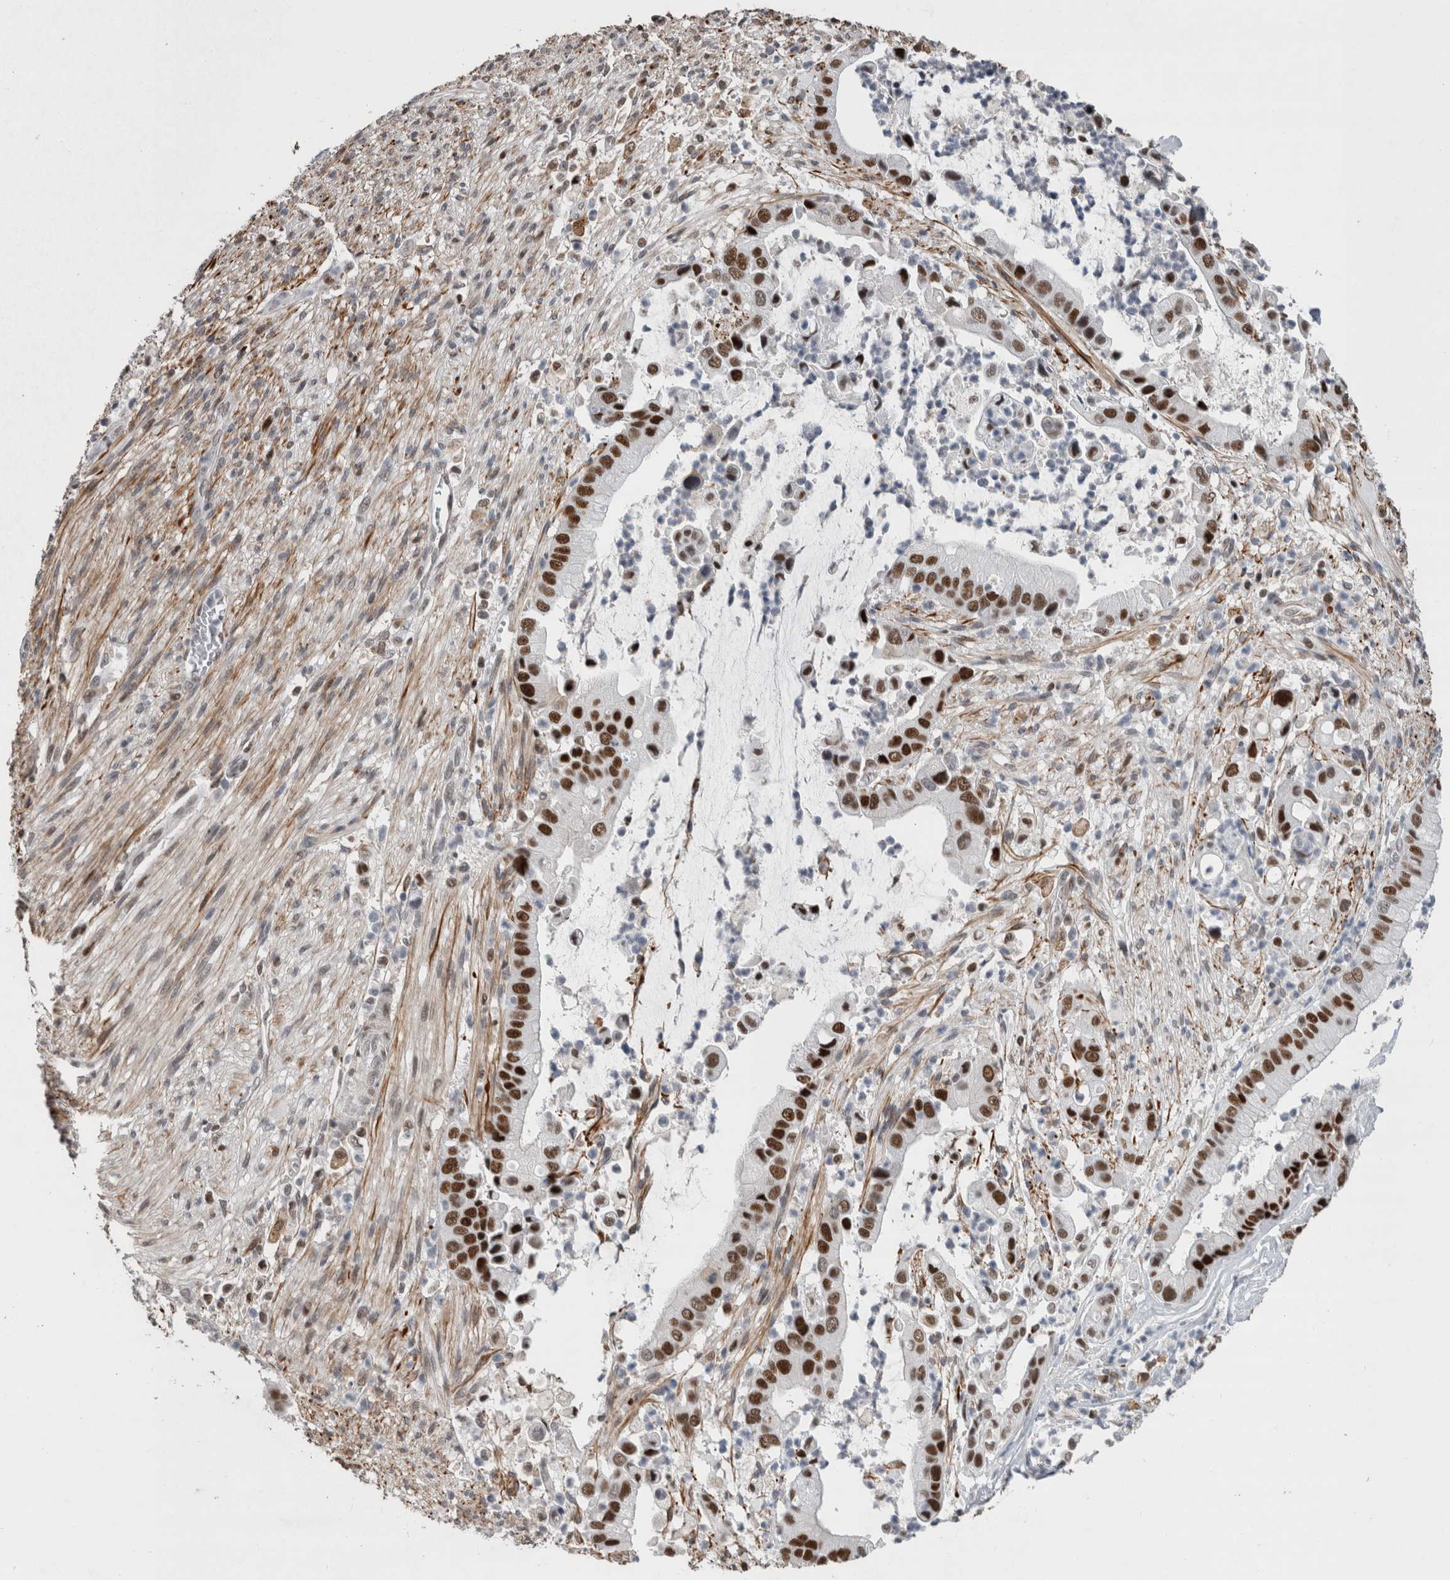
{"staining": {"intensity": "strong", "quantity": ">75%", "location": "nuclear"}, "tissue": "liver cancer", "cell_type": "Tumor cells", "image_type": "cancer", "snomed": [{"axis": "morphology", "description": "Cholangiocarcinoma"}, {"axis": "topography", "description": "Liver"}], "caption": "Human liver cancer (cholangiocarcinoma) stained for a protein (brown) displays strong nuclear positive staining in approximately >75% of tumor cells.", "gene": "POLD2", "patient": {"sex": "female", "age": 54}}